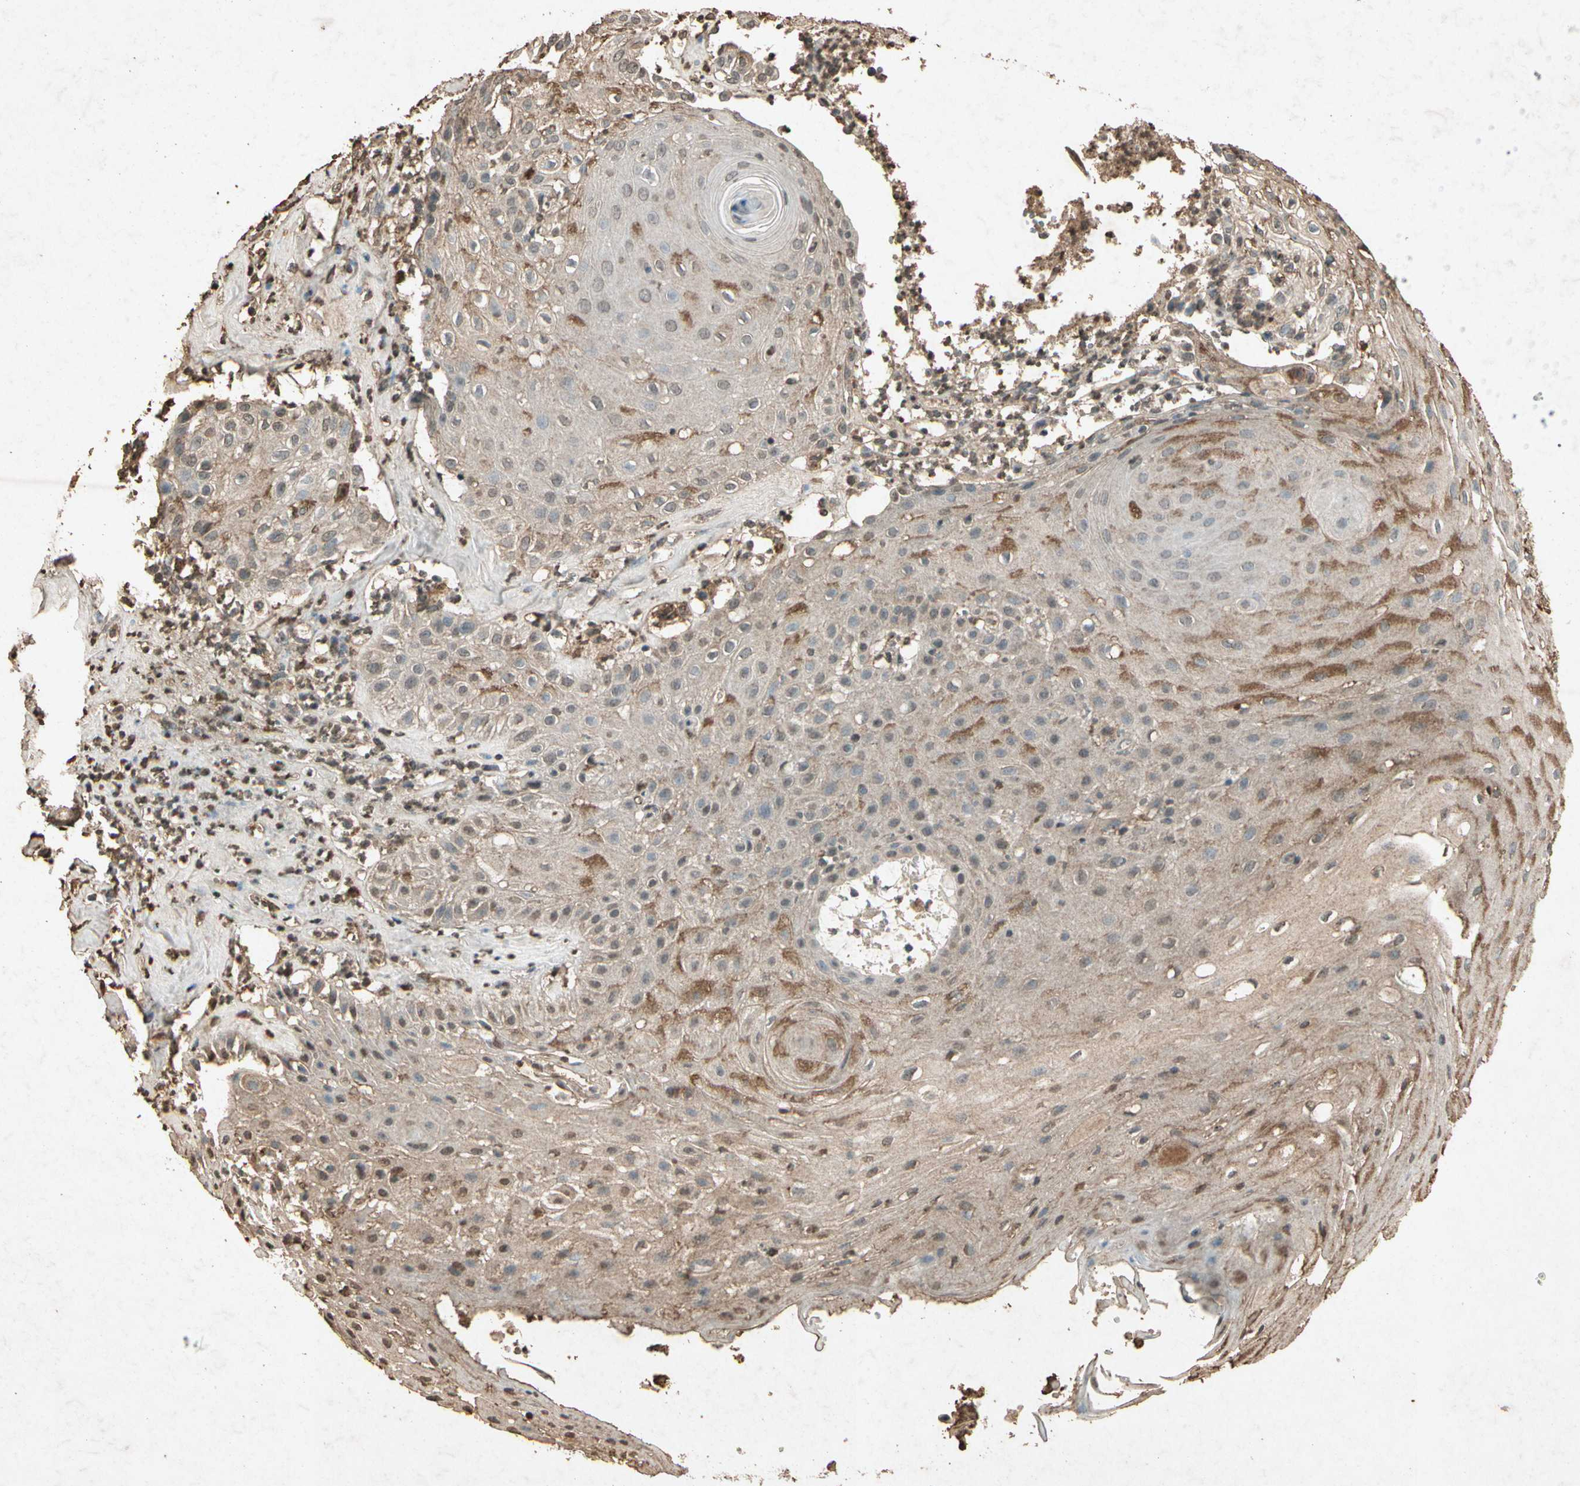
{"staining": {"intensity": "moderate", "quantity": ">75%", "location": "cytoplasmic/membranous"}, "tissue": "skin cancer", "cell_type": "Tumor cells", "image_type": "cancer", "snomed": [{"axis": "morphology", "description": "Squamous cell carcinoma, NOS"}, {"axis": "topography", "description": "Skin"}], "caption": "IHC photomicrograph of neoplastic tissue: human skin squamous cell carcinoma stained using immunohistochemistry shows medium levels of moderate protein expression localized specifically in the cytoplasmic/membranous of tumor cells, appearing as a cytoplasmic/membranous brown color.", "gene": "GC", "patient": {"sex": "male", "age": 65}}